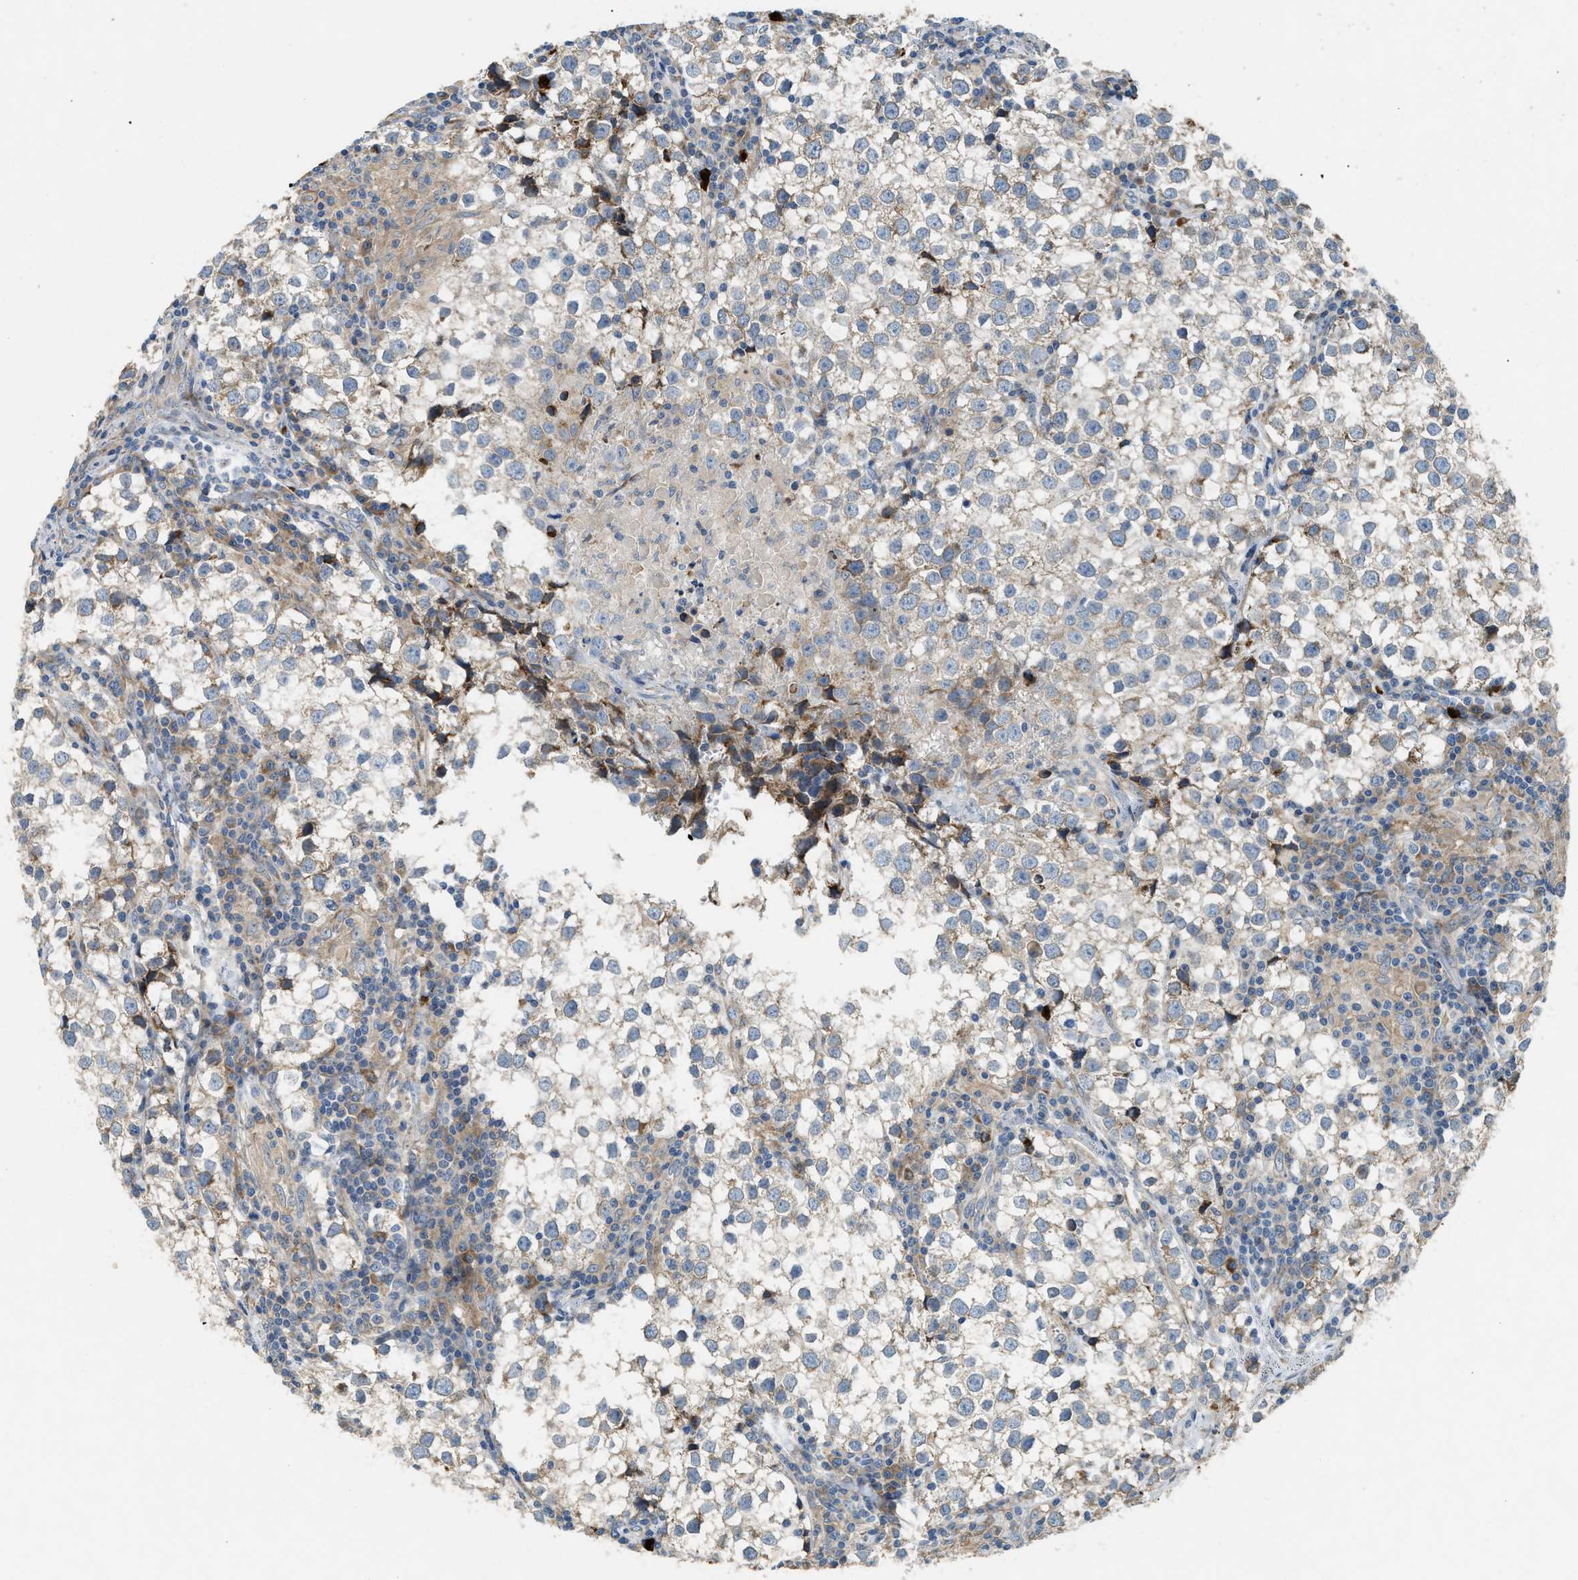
{"staining": {"intensity": "weak", "quantity": ">75%", "location": "cytoplasmic/membranous"}, "tissue": "testis cancer", "cell_type": "Tumor cells", "image_type": "cancer", "snomed": [{"axis": "morphology", "description": "Seminoma, NOS"}, {"axis": "morphology", "description": "Carcinoma, Embryonal, NOS"}, {"axis": "topography", "description": "Testis"}], "caption": "Weak cytoplasmic/membranous staining is appreciated in about >75% of tumor cells in testis embryonal carcinoma.", "gene": "TMEM68", "patient": {"sex": "male", "age": 36}}